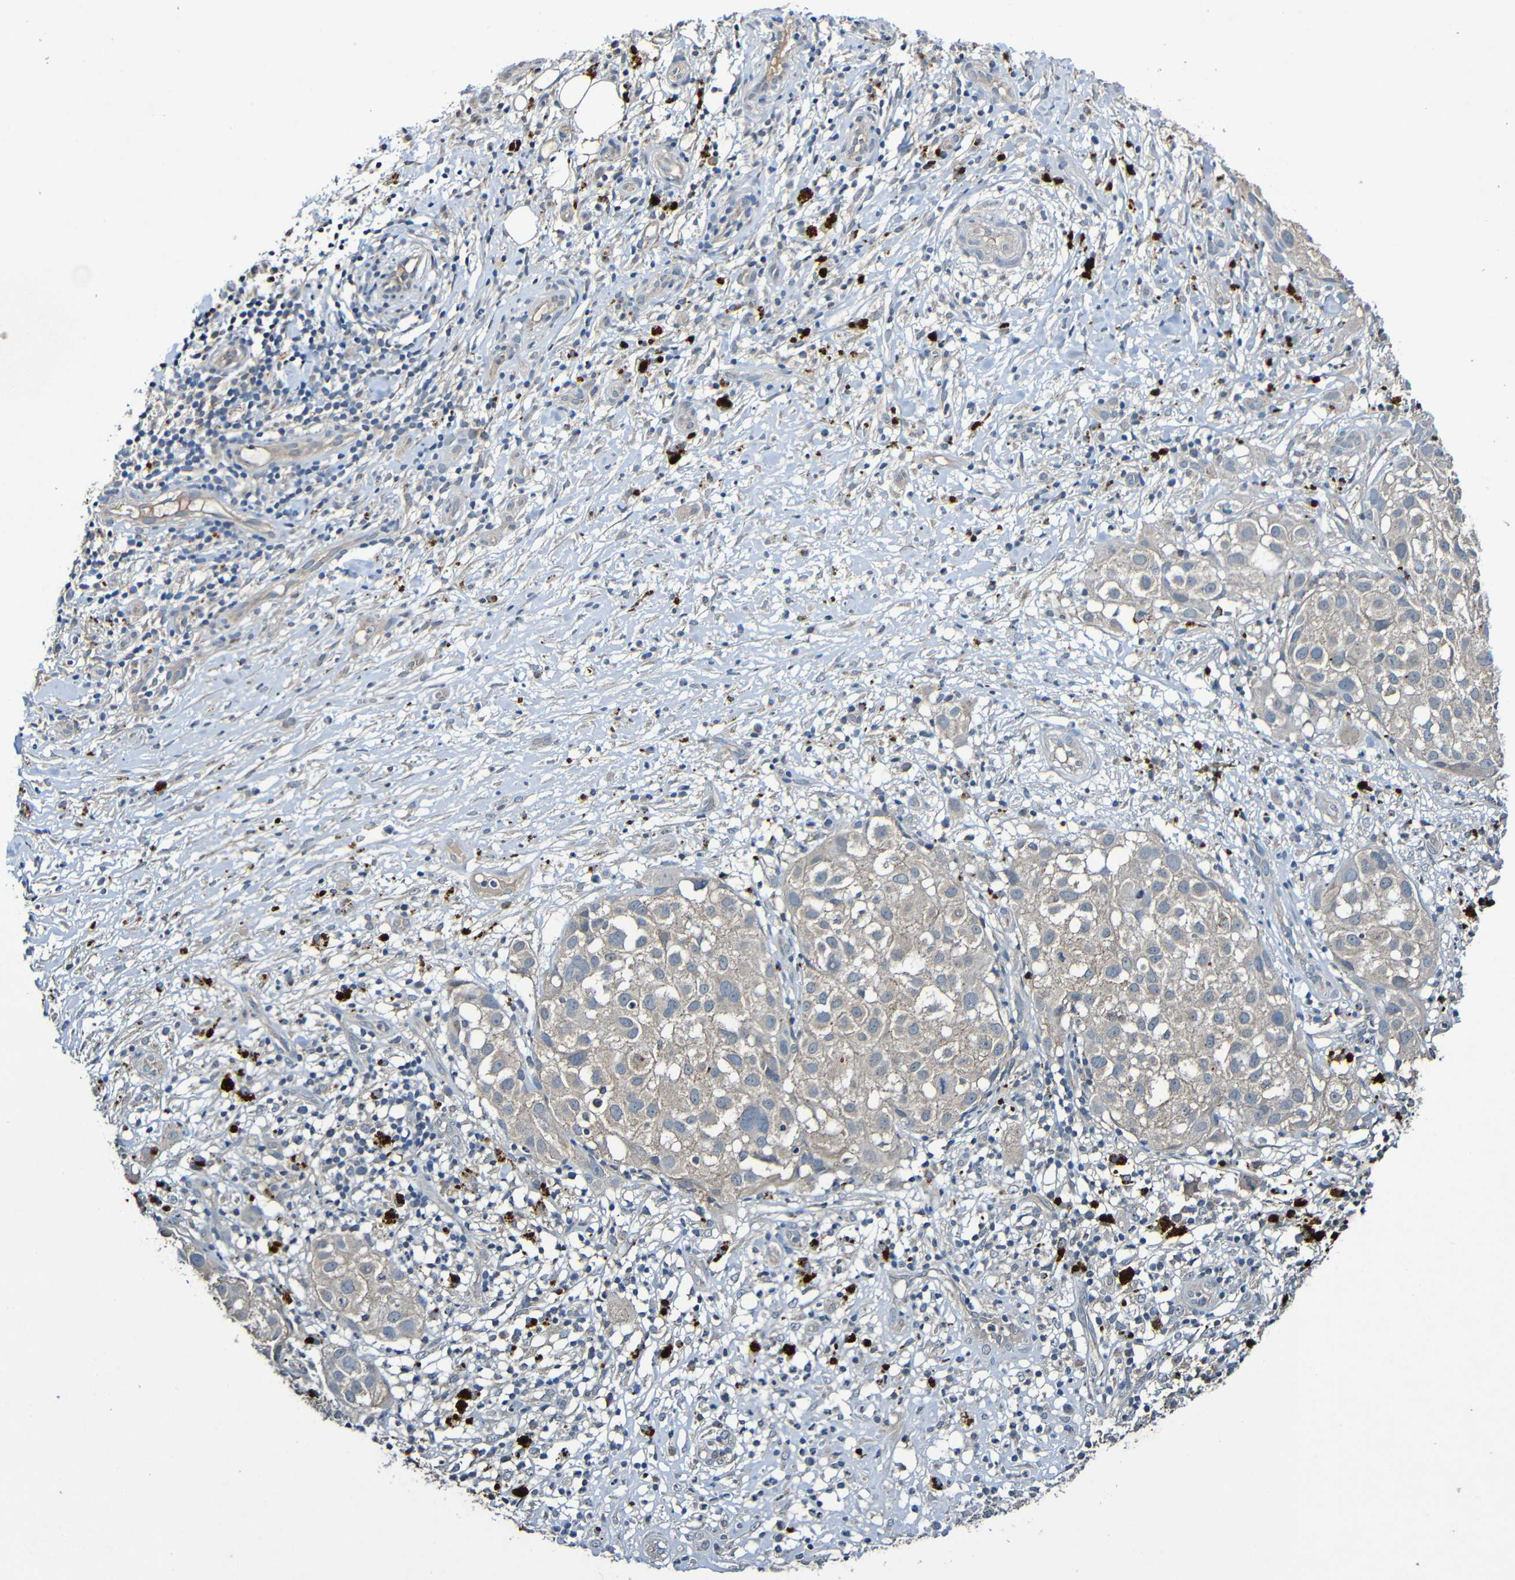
{"staining": {"intensity": "weak", "quantity": "<25%", "location": "cytoplasmic/membranous"}, "tissue": "melanoma", "cell_type": "Tumor cells", "image_type": "cancer", "snomed": [{"axis": "morphology", "description": "Necrosis, NOS"}, {"axis": "morphology", "description": "Malignant melanoma, NOS"}, {"axis": "topography", "description": "Skin"}], "caption": "Immunohistochemistry (IHC) image of human melanoma stained for a protein (brown), which demonstrates no positivity in tumor cells. (Stains: DAB (3,3'-diaminobenzidine) immunohistochemistry with hematoxylin counter stain, Microscopy: brightfield microscopy at high magnification).", "gene": "LRRC70", "patient": {"sex": "female", "age": 87}}